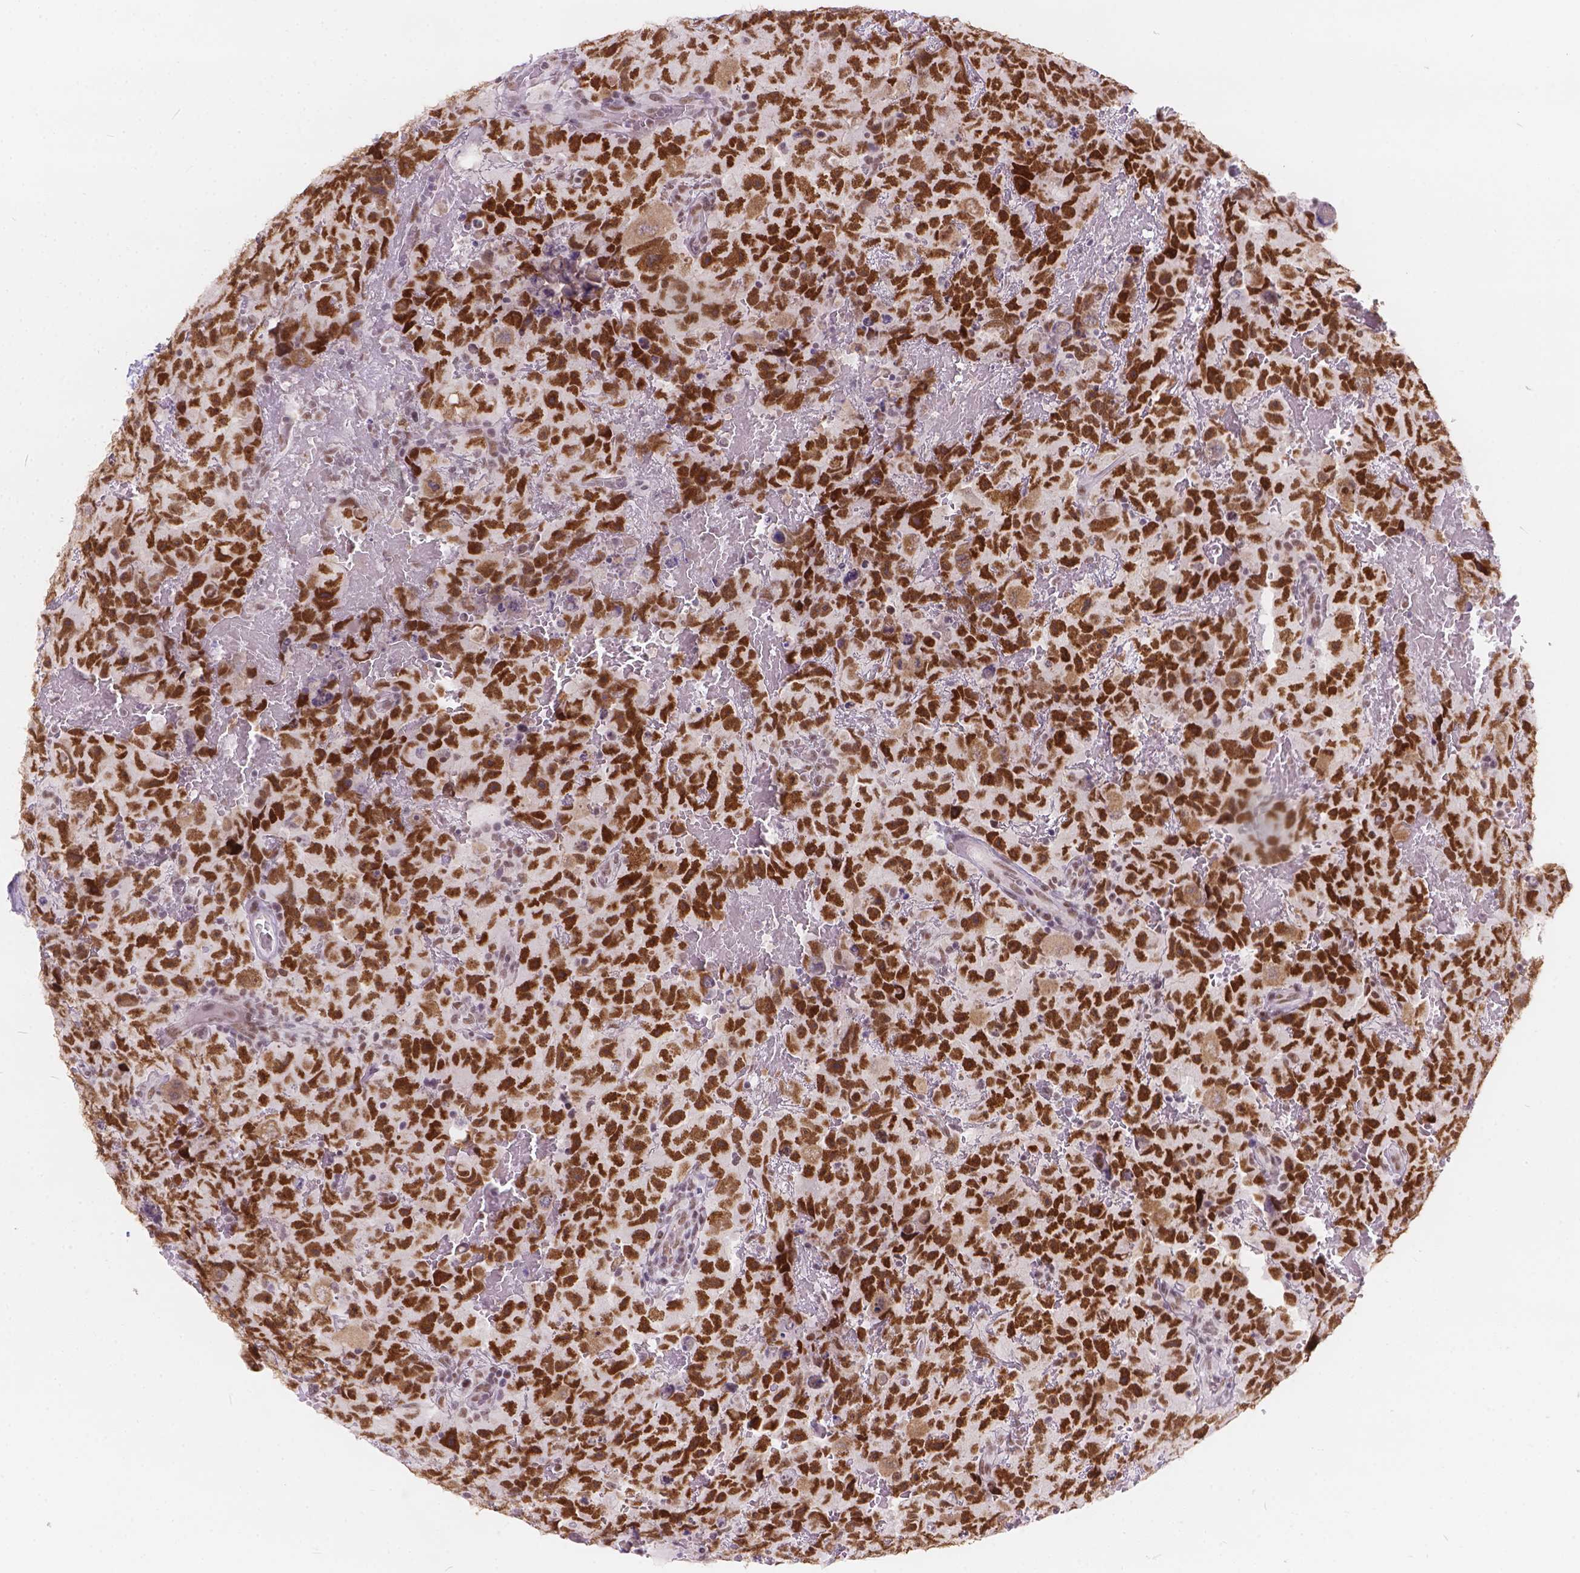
{"staining": {"intensity": "moderate", "quantity": ">75%", "location": "nuclear"}, "tissue": "testis cancer", "cell_type": "Tumor cells", "image_type": "cancer", "snomed": [{"axis": "morphology", "description": "Normal tissue, NOS"}, {"axis": "morphology", "description": "Carcinoma, Embryonal, NOS"}, {"axis": "topography", "description": "Testis"}, {"axis": "topography", "description": "Epididymis"}], "caption": "An immunohistochemistry histopathology image of neoplastic tissue is shown. Protein staining in brown labels moderate nuclear positivity in embryonal carcinoma (testis) within tumor cells.", "gene": "FAM53A", "patient": {"sex": "male", "age": 24}}